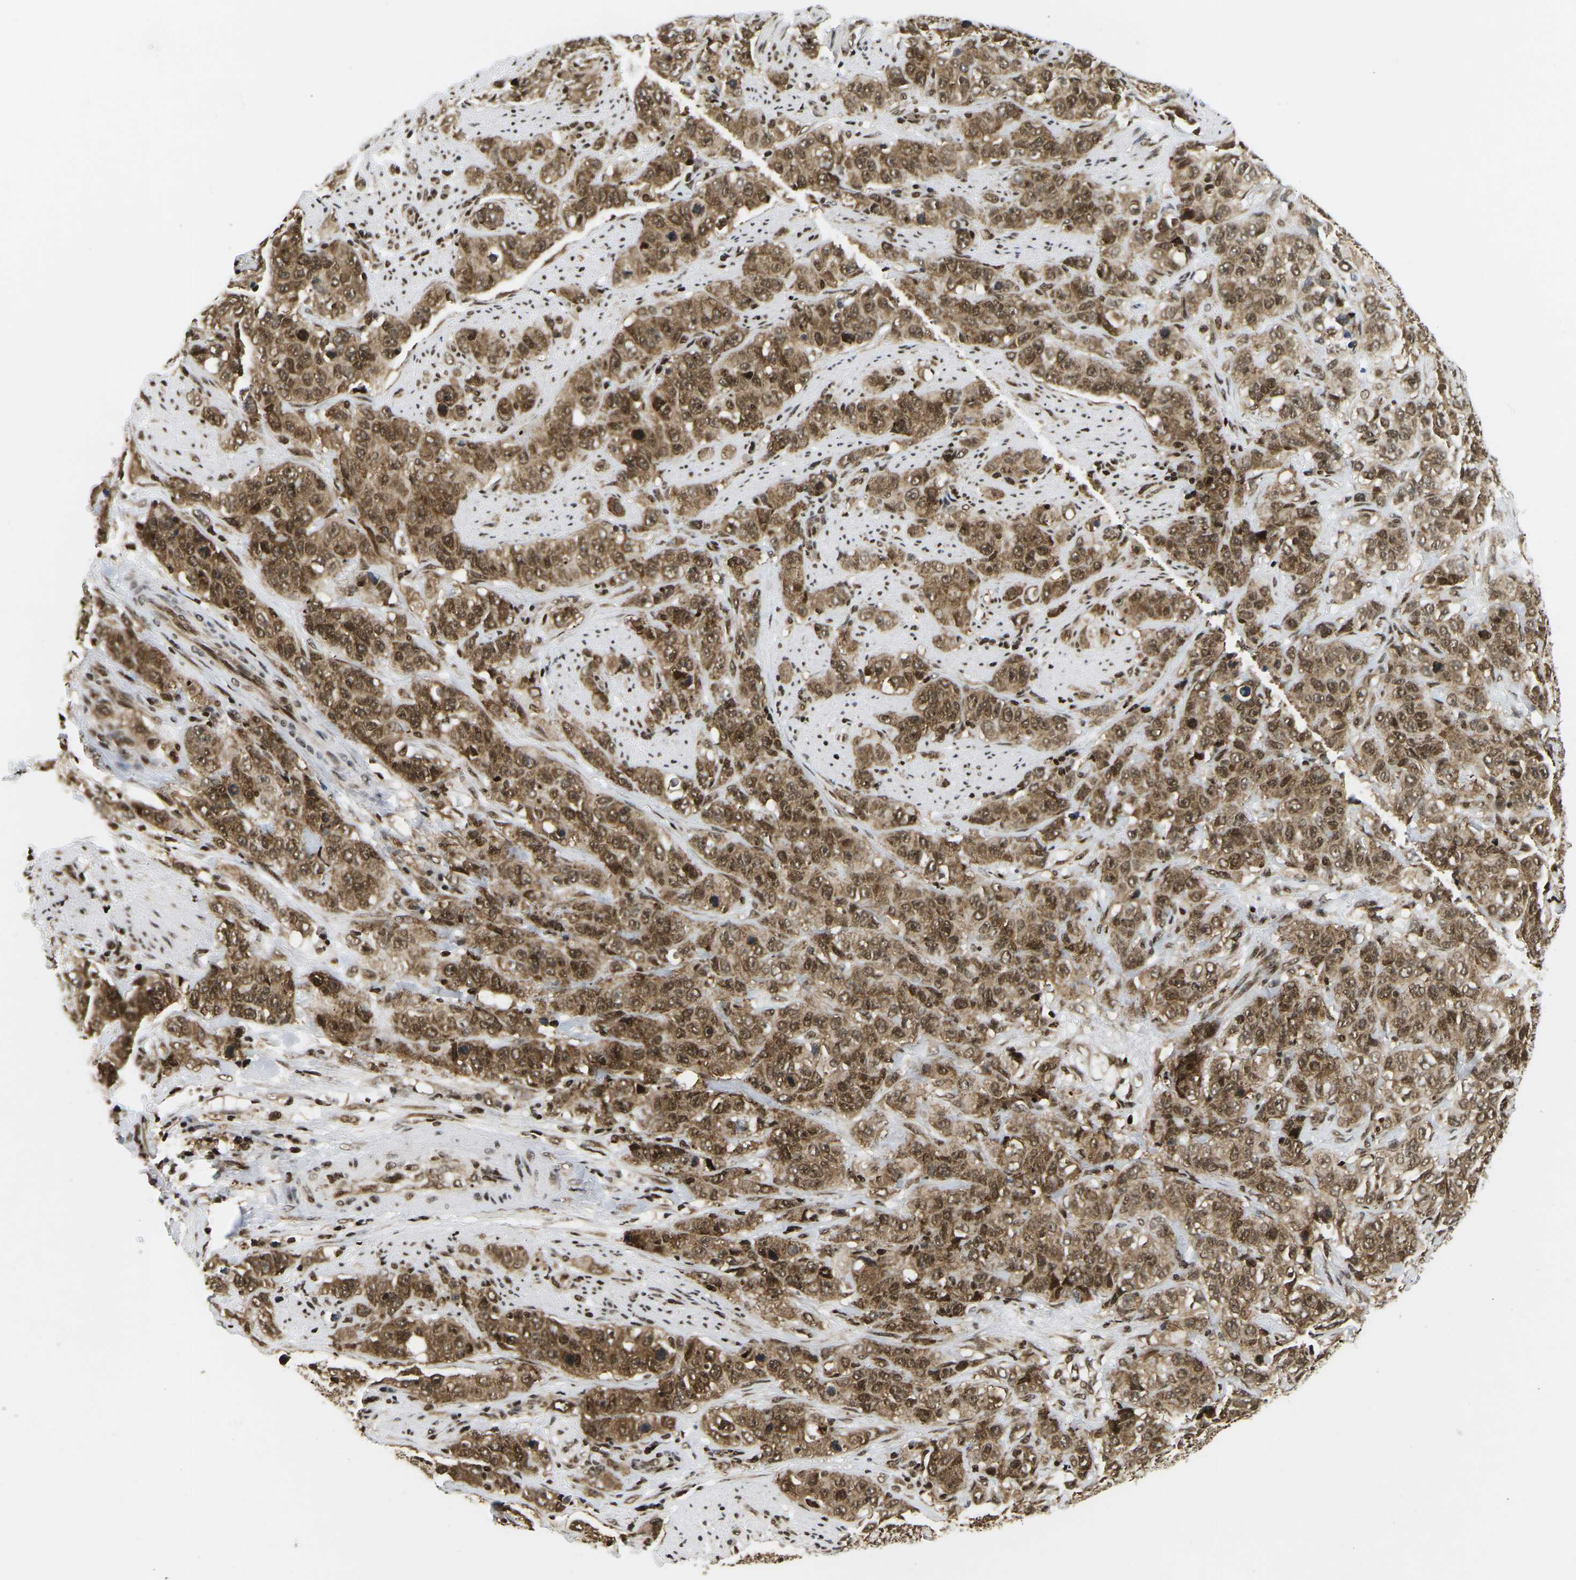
{"staining": {"intensity": "moderate", "quantity": ">75%", "location": "cytoplasmic/membranous,nuclear"}, "tissue": "stomach cancer", "cell_type": "Tumor cells", "image_type": "cancer", "snomed": [{"axis": "morphology", "description": "Adenocarcinoma, NOS"}, {"axis": "topography", "description": "Stomach"}], "caption": "Stomach cancer (adenocarcinoma) stained with DAB (3,3'-diaminobenzidine) IHC demonstrates medium levels of moderate cytoplasmic/membranous and nuclear expression in approximately >75% of tumor cells. The staining is performed using DAB (3,3'-diaminobenzidine) brown chromogen to label protein expression. The nuclei are counter-stained blue using hematoxylin.", "gene": "CELF1", "patient": {"sex": "male", "age": 48}}